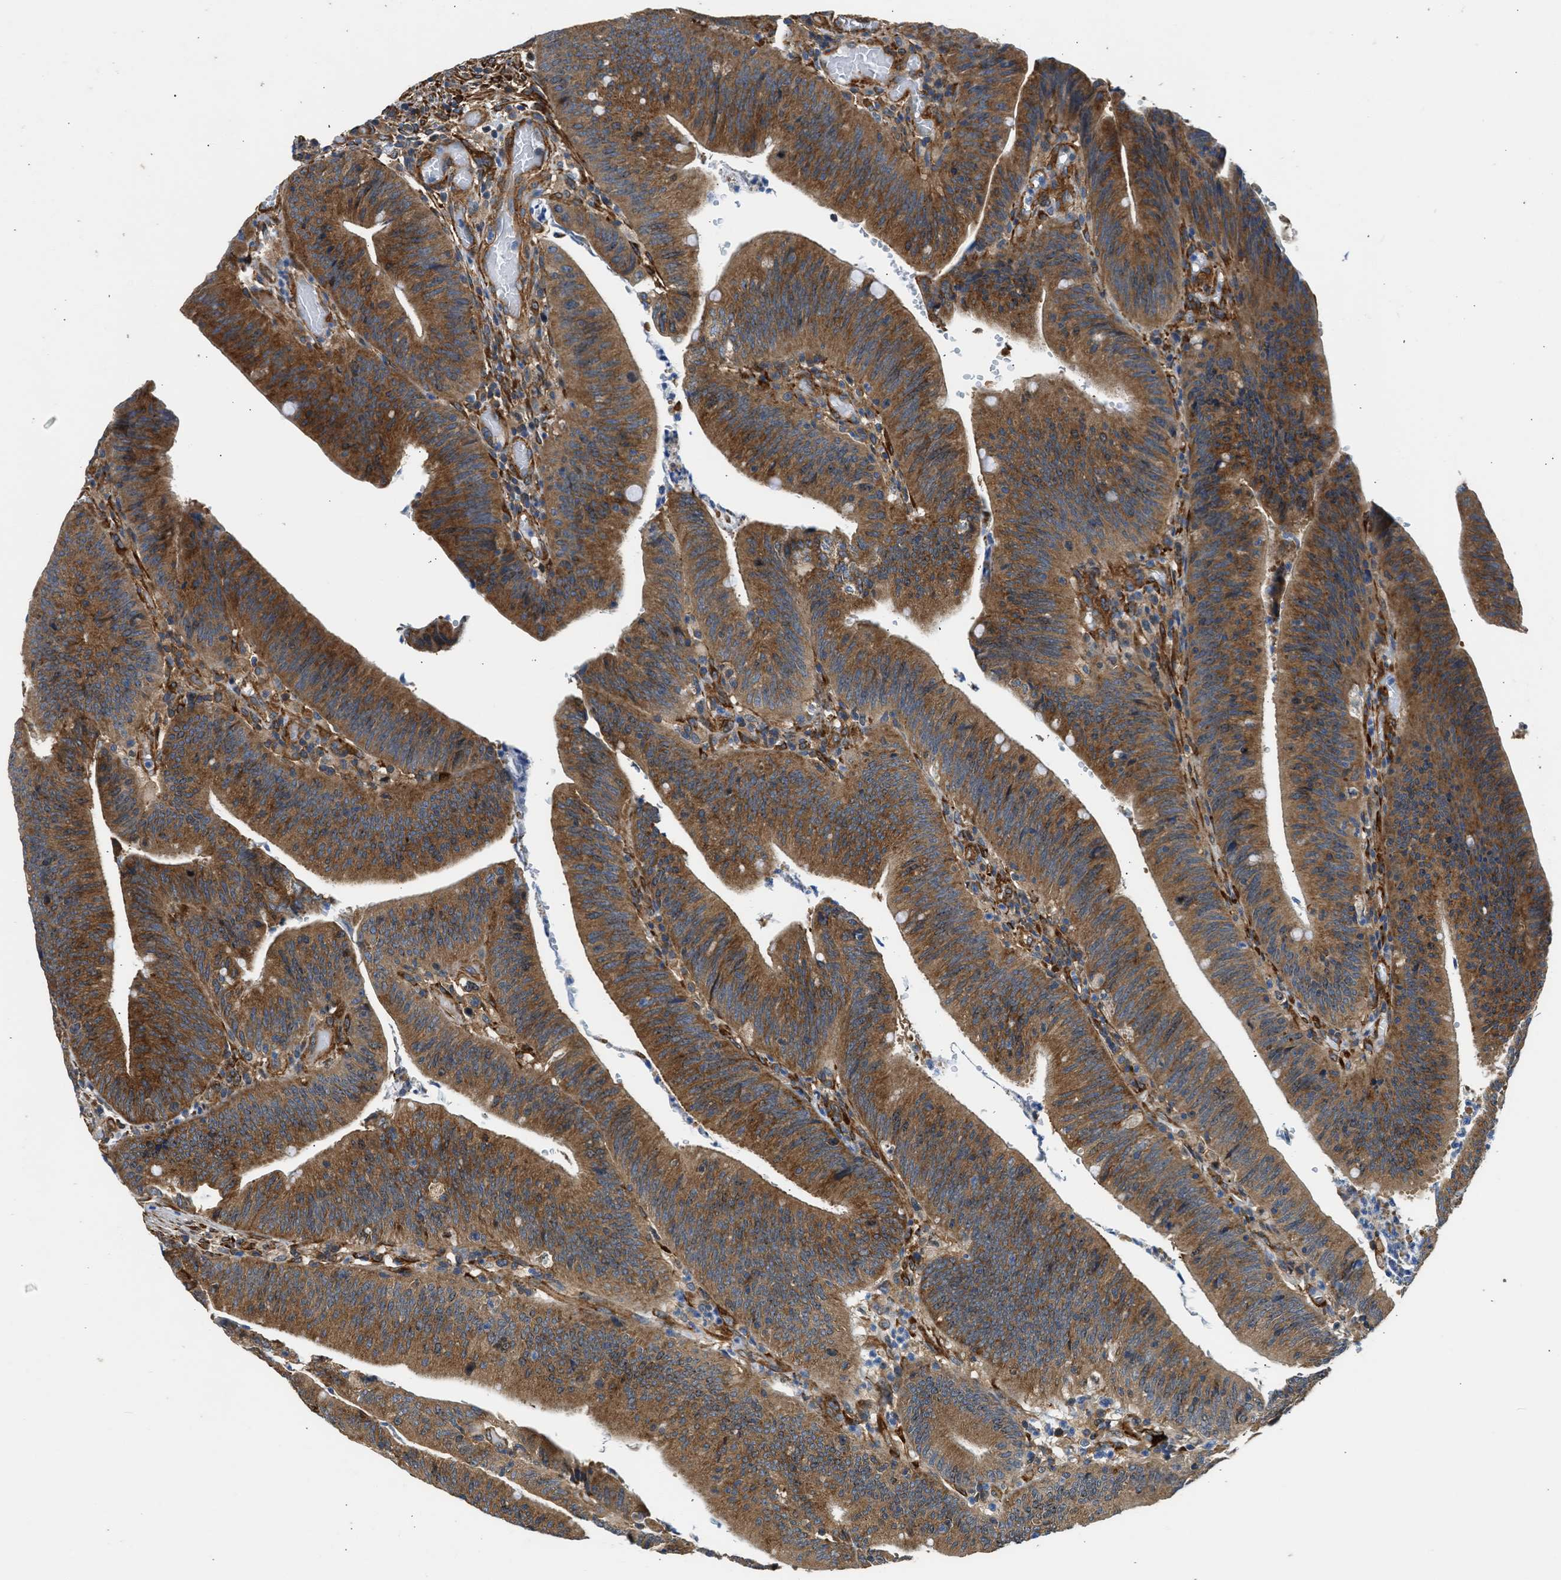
{"staining": {"intensity": "strong", "quantity": ">75%", "location": "cytoplasmic/membranous"}, "tissue": "colorectal cancer", "cell_type": "Tumor cells", "image_type": "cancer", "snomed": [{"axis": "morphology", "description": "Normal tissue, NOS"}, {"axis": "morphology", "description": "Adenocarcinoma, NOS"}, {"axis": "topography", "description": "Rectum"}], "caption": "Protein staining by immunohistochemistry reveals strong cytoplasmic/membranous positivity in about >75% of tumor cells in colorectal cancer (adenocarcinoma).", "gene": "SEPTIN2", "patient": {"sex": "female", "age": 66}}